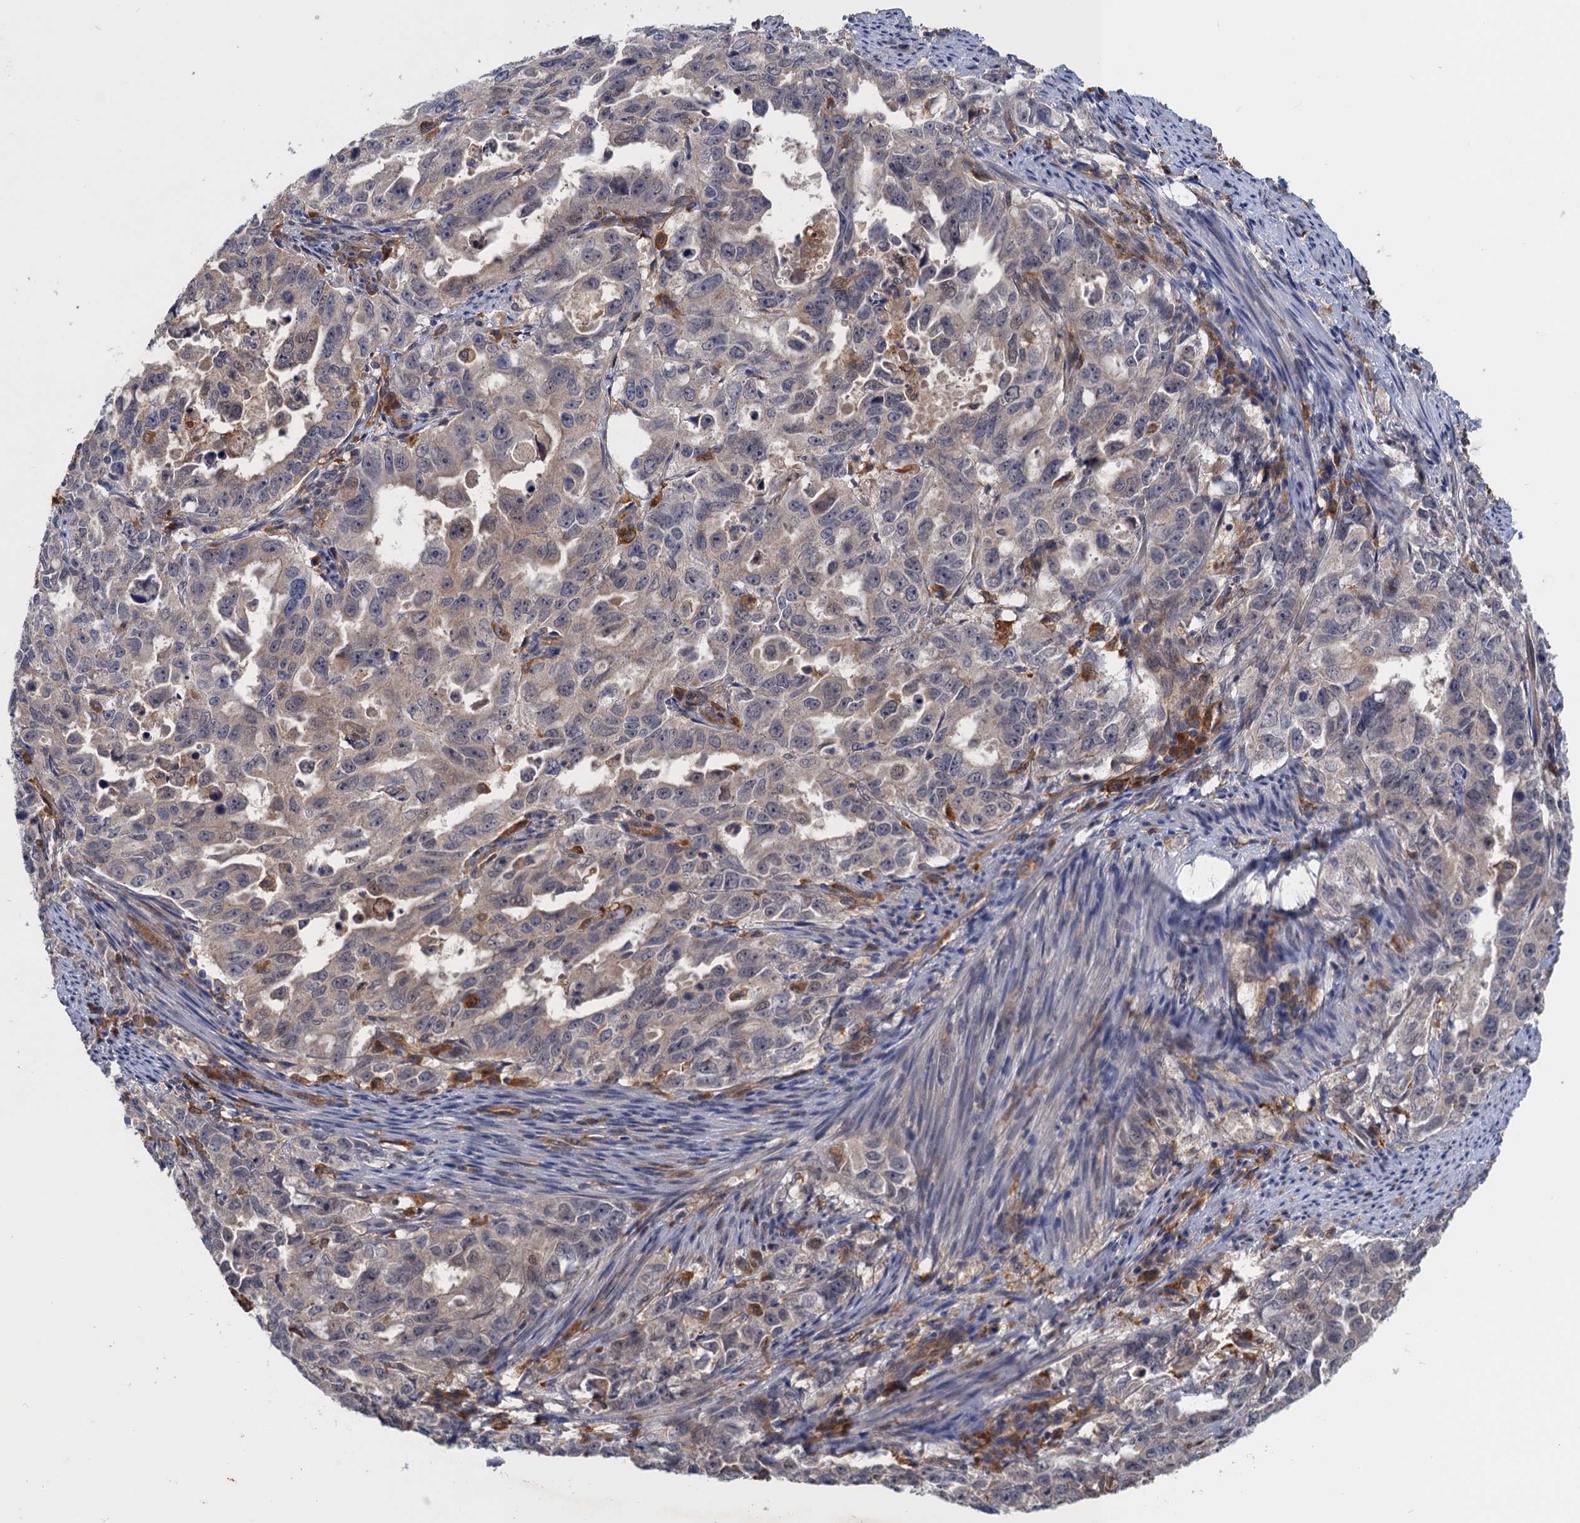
{"staining": {"intensity": "weak", "quantity": "<25%", "location": "cytoplasmic/membranous"}, "tissue": "endometrial cancer", "cell_type": "Tumor cells", "image_type": "cancer", "snomed": [{"axis": "morphology", "description": "Adenocarcinoma, NOS"}, {"axis": "topography", "description": "Endometrium"}], "caption": "DAB (3,3'-diaminobenzidine) immunohistochemical staining of human endometrial cancer (adenocarcinoma) shows no significant expression in tumor cells.", "gene": "NEK8", "patient": {"sex": "female", "age": 65}}